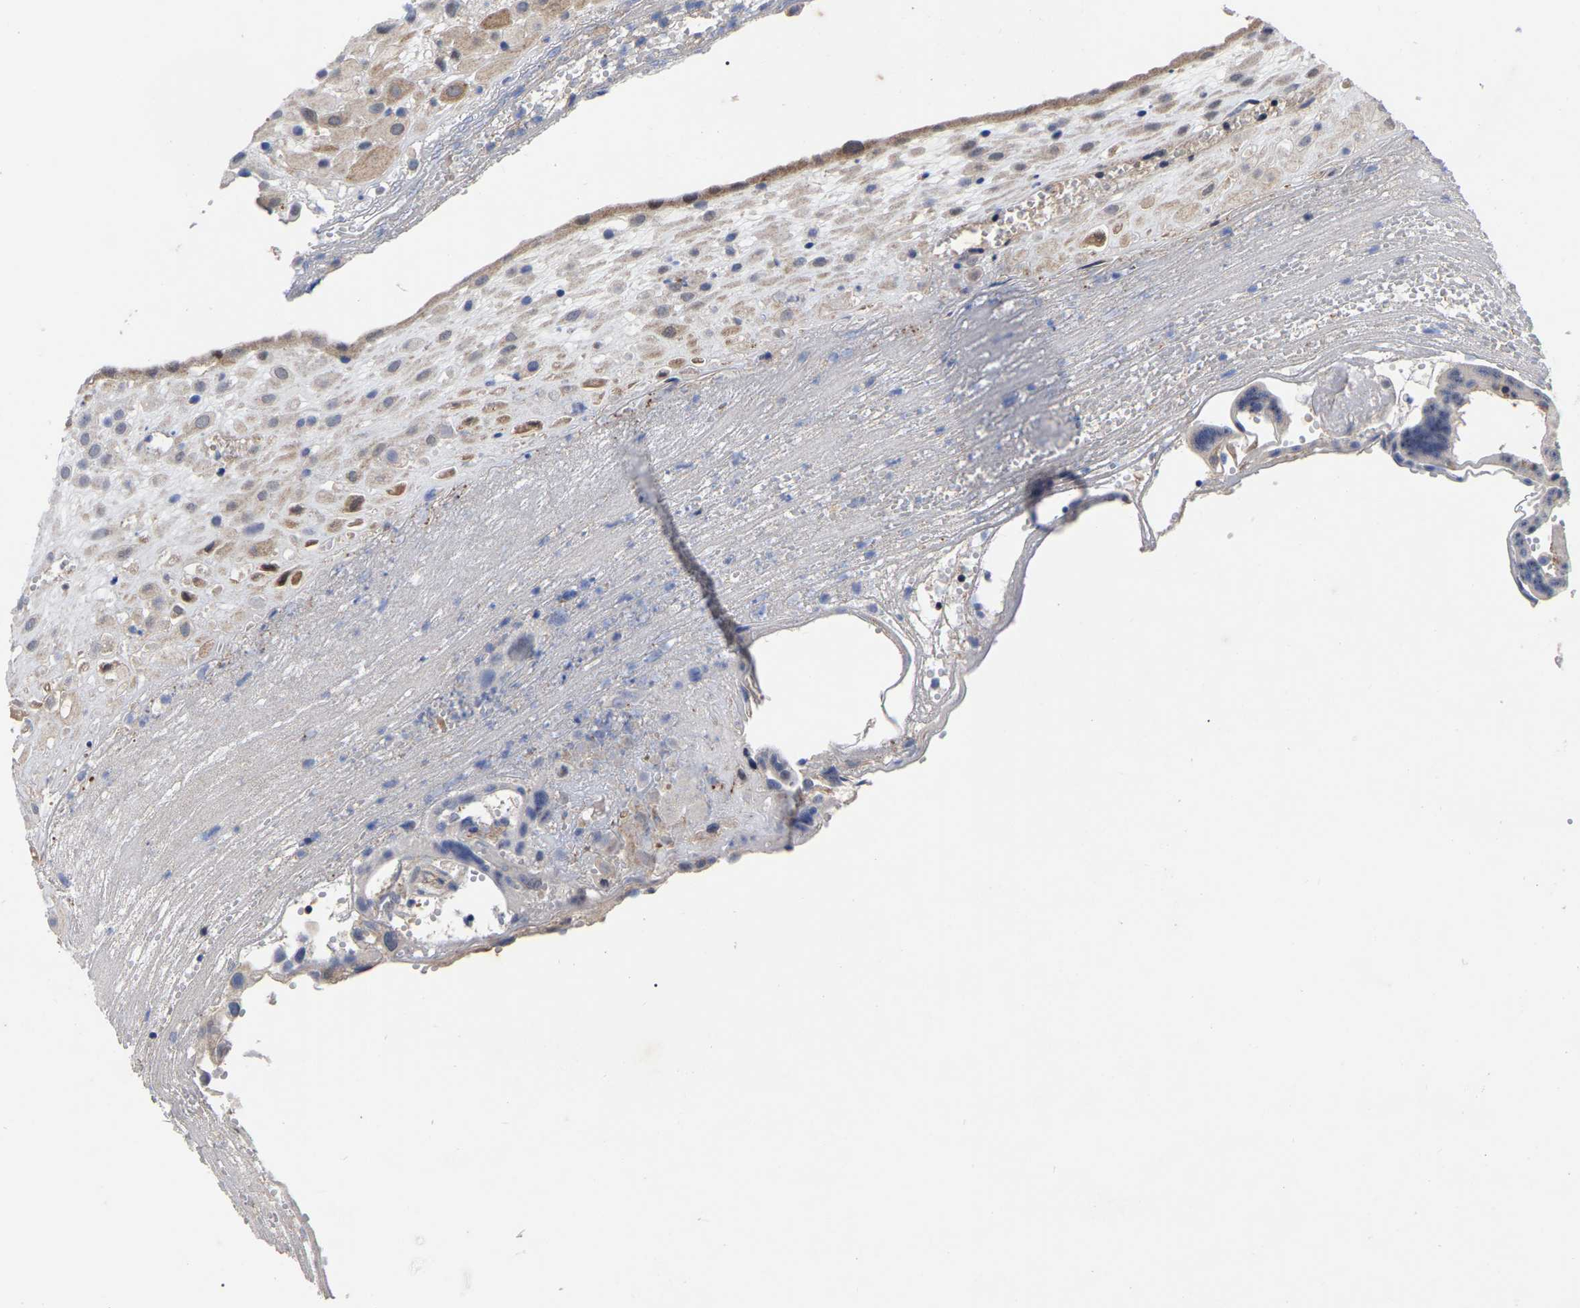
{"staining": {"intensity": "weak", "quantity": "25%-75%", "location": "cytoplasmic/membranous"}, "tissue": "placenta", "cell_type": "Decidual cells", "image_type": "normal", "snomed": [{"axis": "morphology", "description": "Normal tissue, NOS"}, {"axis": "topography", "description": "Placenta"}], "caption": "Decidual cells show low levels of weak cytoplasmic/membranous staining in approximately 25%-75% of cells in unremarkable placenta.", "gene": "TCP1", "patient": {"sex": "female", "age": 18}}